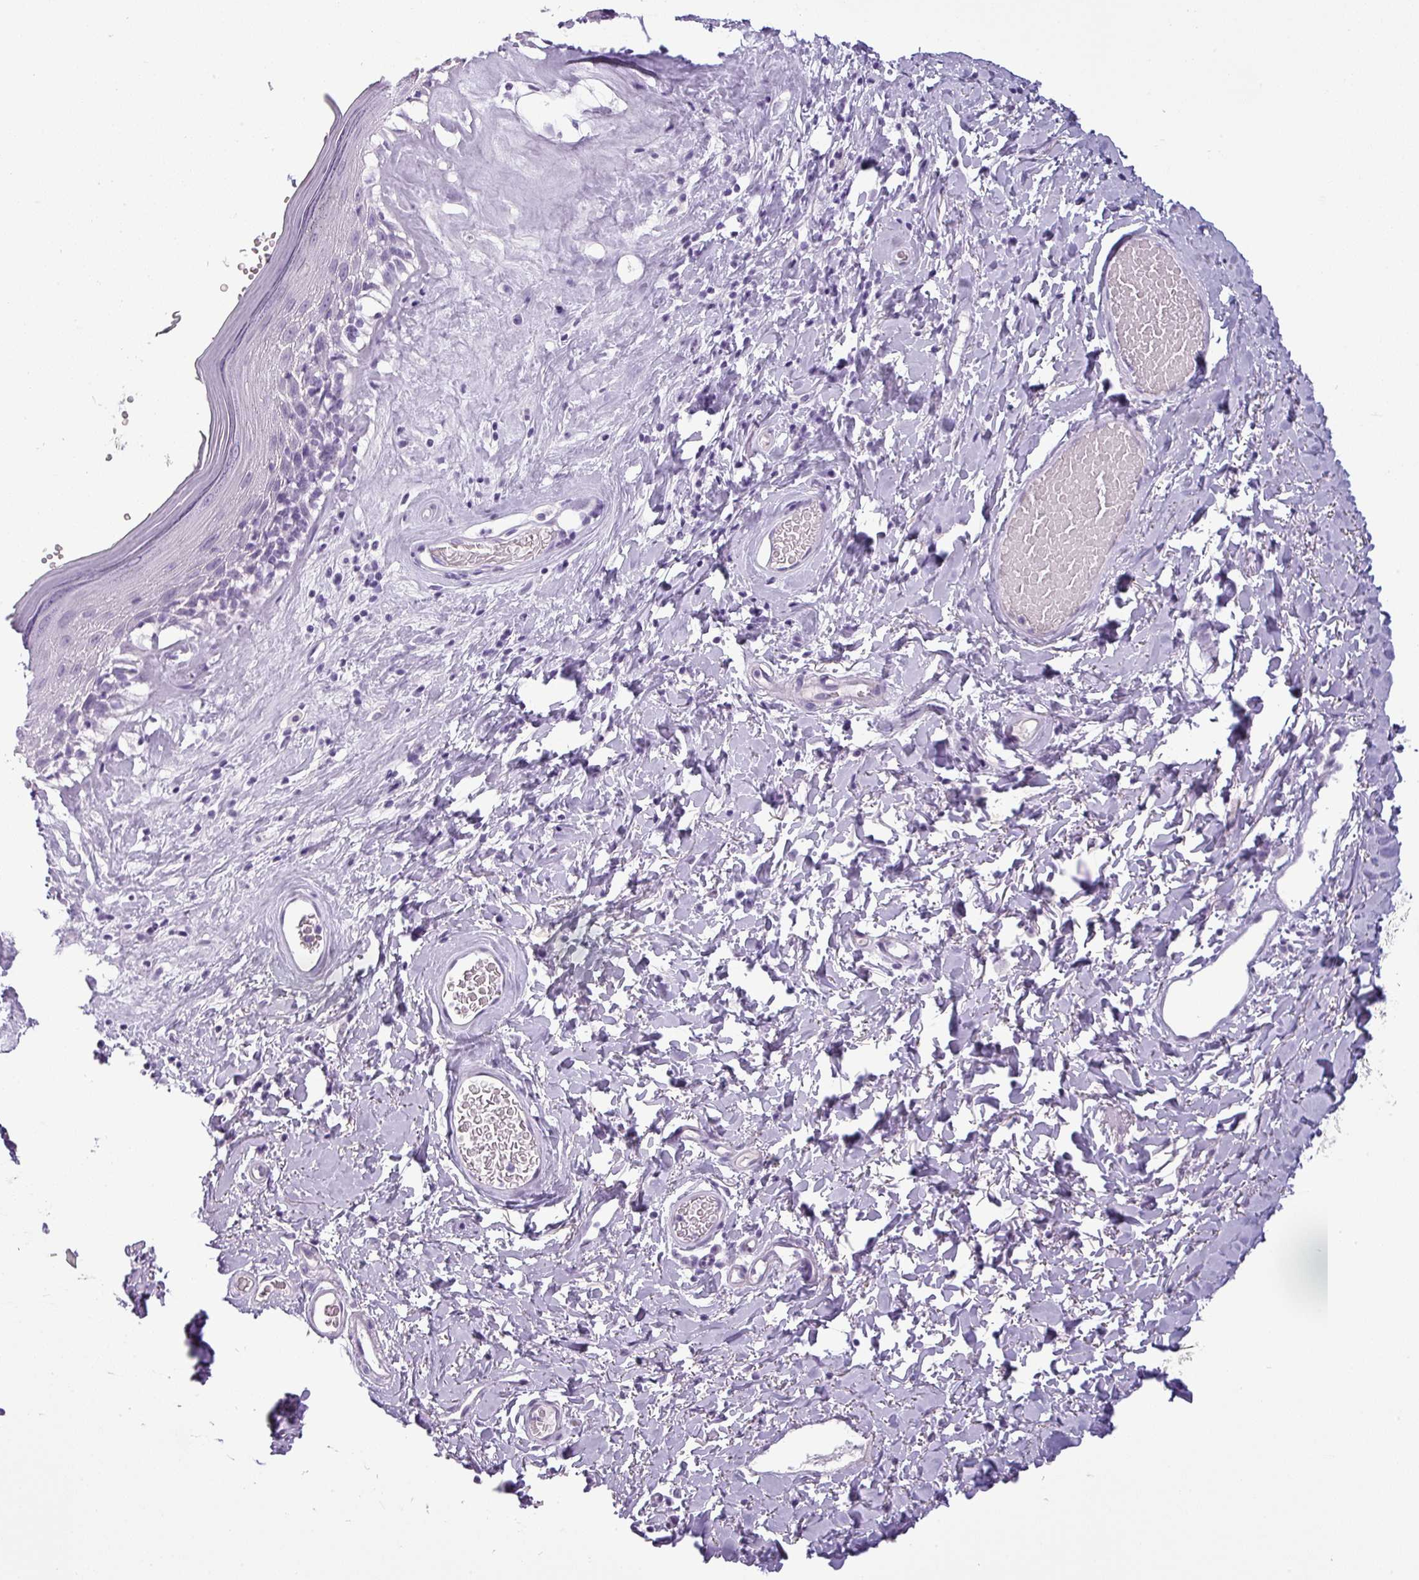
{"staining": {"intensity": "negative", "quantity": "none", "location": "none"}, "tissue": "skin", "cell_type": "Epidermal cells", "image_type": "normal", "snomed": [{"axis": "morphology", "description": "Normal tissue, NOS"}, {"axis": "morphology", "description": "Inflammation, NOS"}, {"axis": "topography", "description": "Vulva"}], "caption": "Micrograph shows no significant protein expression in epidermal cells of unremarkable skin.", "gene": "CDH16", "patient": {"sex": "female", "age": 86}}